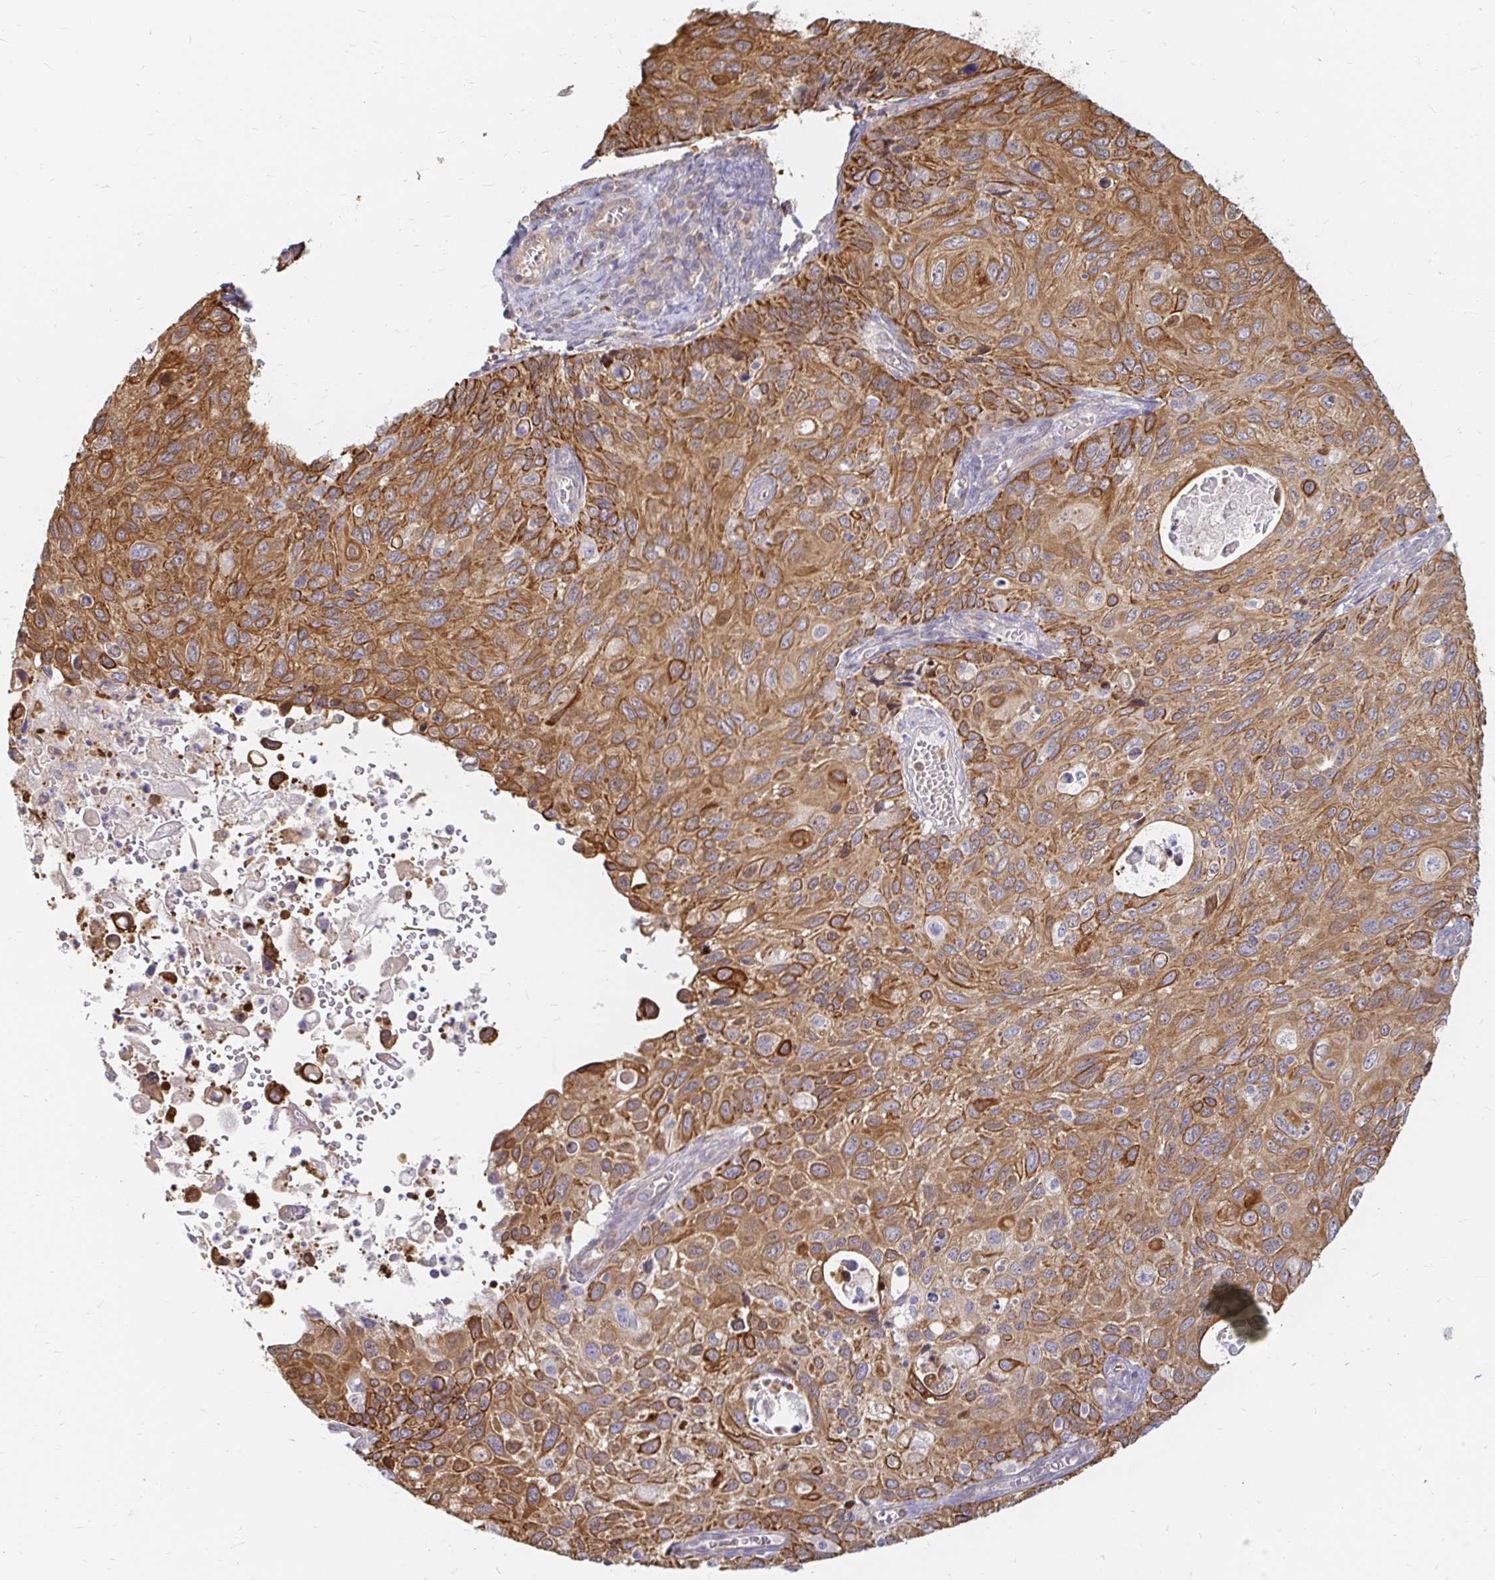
{"staining": {"intensity": "moderate", "quantity": ">75%", "location": "cytoplasmic/membranous"}, "tissue": "cervical cancer", "cell_type": "Tumor cells", "image_type": "cancer", "snomed": [{"axis": "morphology", "description": "Squamous cell carcinoma, NOS"}, {"axis": "topography", "description": "Cervix"}], "caption": "An IHC micrograph of neoplastic tissue is shown. Protein staining in brown shows moderate cytoplasmic/membranous positivity in cervical cancer within tumor cells. The staining was performed using DAB to visualize the protein expression in brown, while the nuclei were stained in blue with hematoxylin (Magnification: 20x).", "gene": "CAST", "patient": {"sex": "female", "age": 70}}